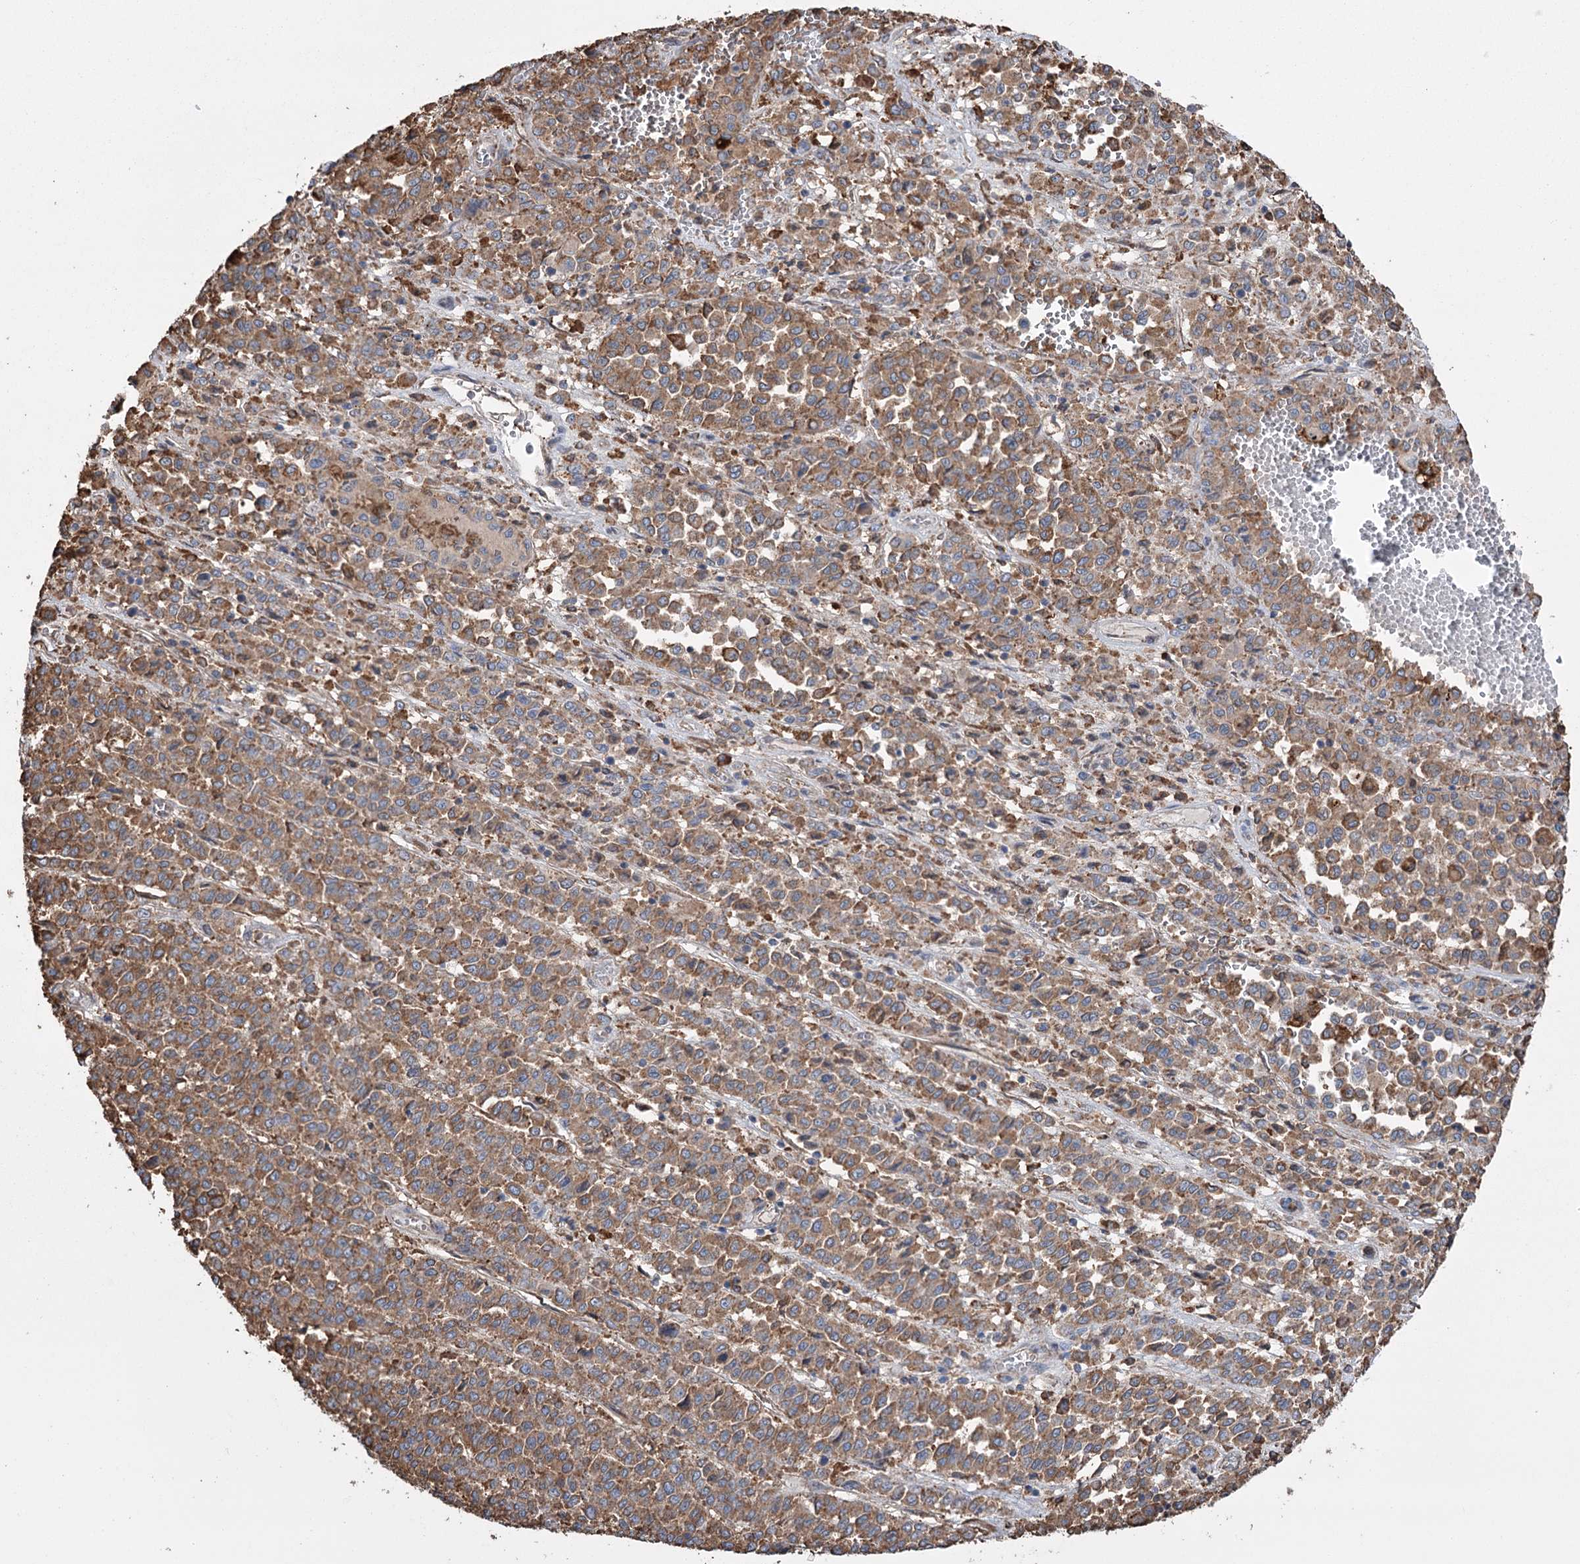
{"staining": {"intensity": "moderate", "quantity": ">75%", "location": "cytoplasmic/membranous"}, "tissue": "melanoma", "cell_type": "Tumor cells", "image_type": "cancer", "snomed": [{"axis": "morphology", "description": "Malignant melanoma, Metastatic site"}, {"axis": "topography", "description": "Pancreas"}], "caption": "The micrograph displays a brown stain indicating the presence of a protein in the cytoplasmic/membranous of tumor cells in malignant melanoma (metastatic site).", "gene": "TRIM71", "patient": {"sex": "female", "age": 30}}